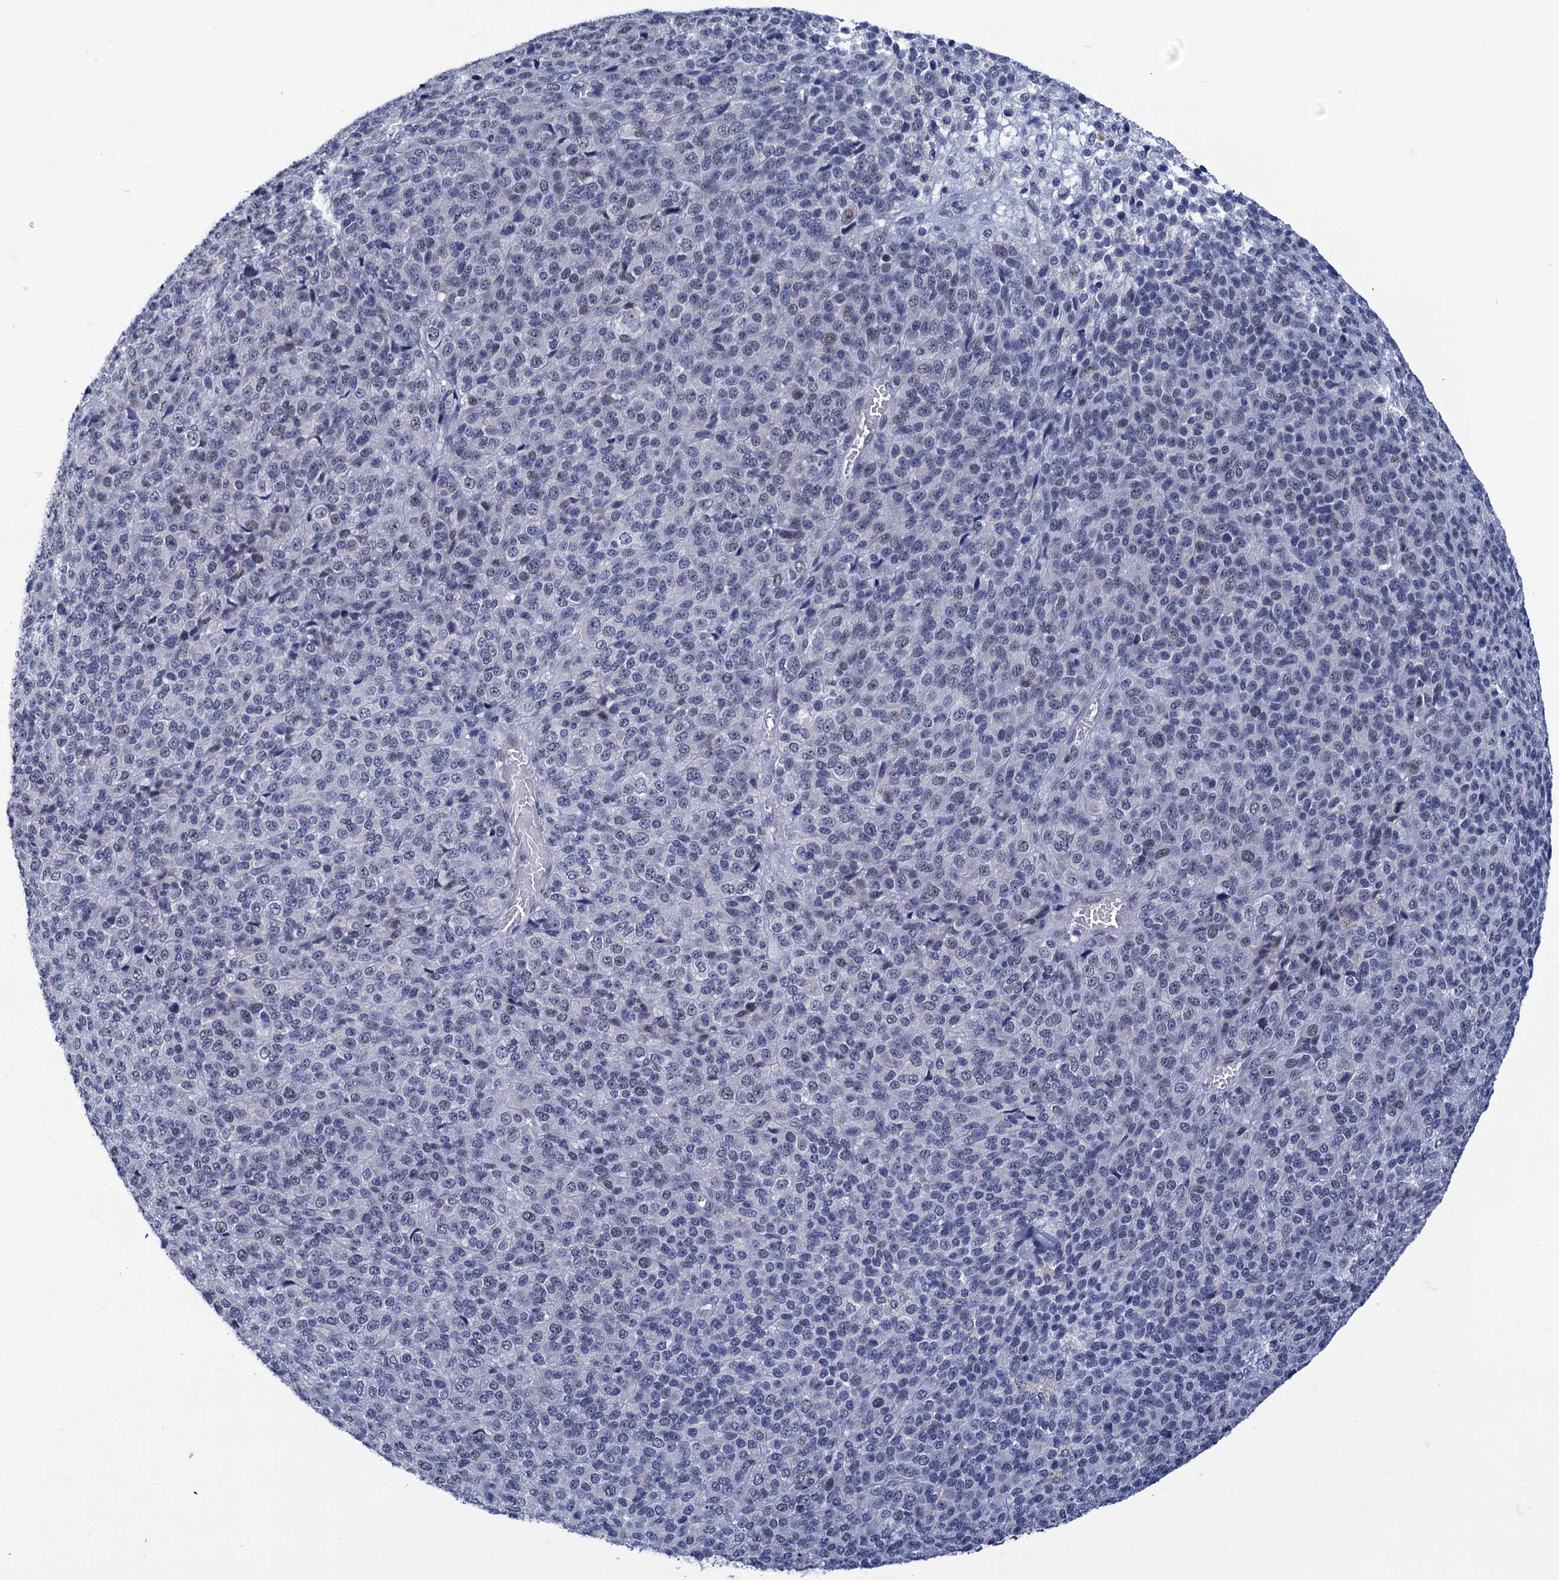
{"staining": {"intensity": "negative", "quantity": "none", "location": "none"}, "tissue": "melanoma", "cell_type": "Tumor cells", "image_type": "cancer", "snomed": [{"axis": "morphology", "description": "Malignant melanoma, Metastatic site"}, {"axis": "topography", "description": "Brain"}], "caption": "Immunohistochemical staining of melanoma shows no significant positivity in tumor cells.", "gene": "GINS3", "patient": {"sex": "female", "age": 56}}